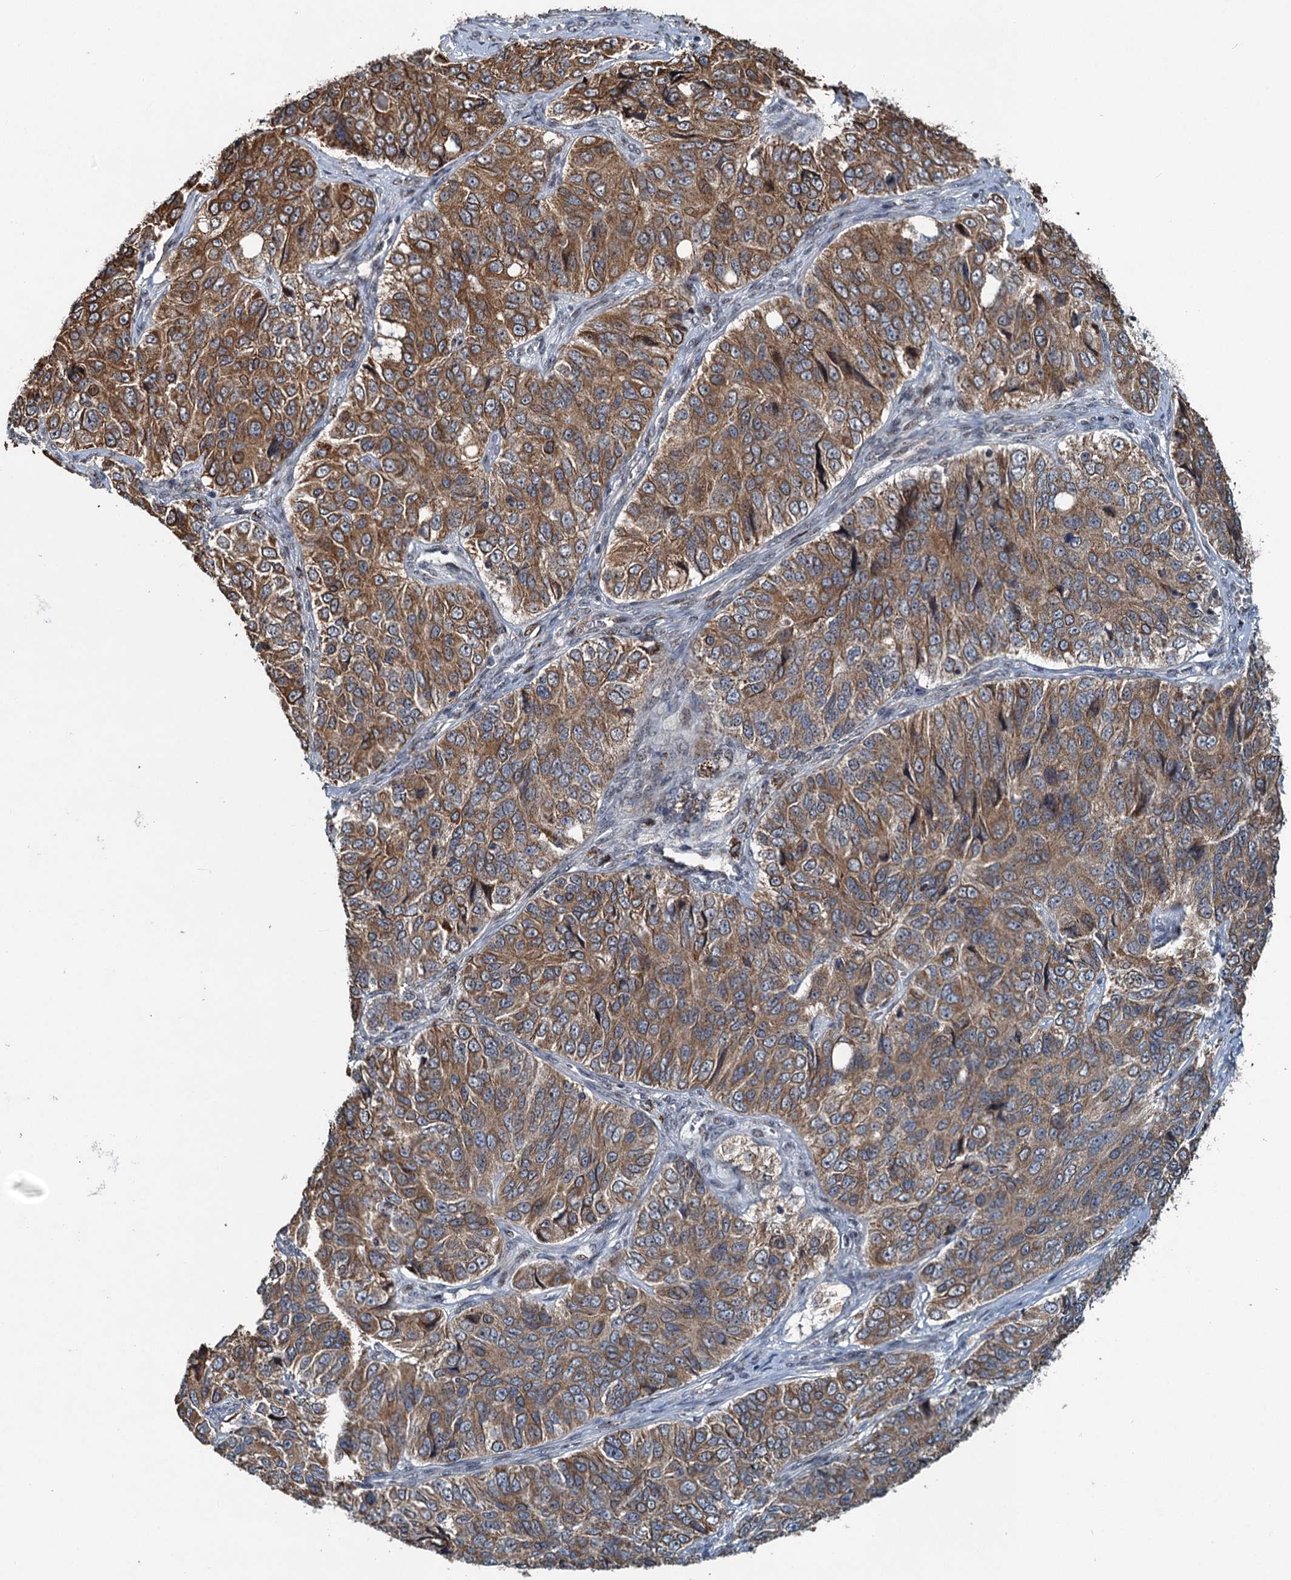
{"staining": {"intensity": "moderate", "quantity": ">75%", "location": "cytoplasmic/membranous"}, "tissue": "ovarian cancer", "cell_type": "Tumor cells", "image_type": "cancer", "snomed": [{"axis": "morphology", "description": "Carcinoma, endometroid"}, {"axis": "topography", "description": "Ovary"}], "caption": "Immunohistochemical staining of endometroid carcinoma (ovarian) shows moderate cytoplasmic/membranous protein staining in approximately >75% of tumor cells.", "gene": "RITA1", "patient": {"sex": "female", "age": 51}}